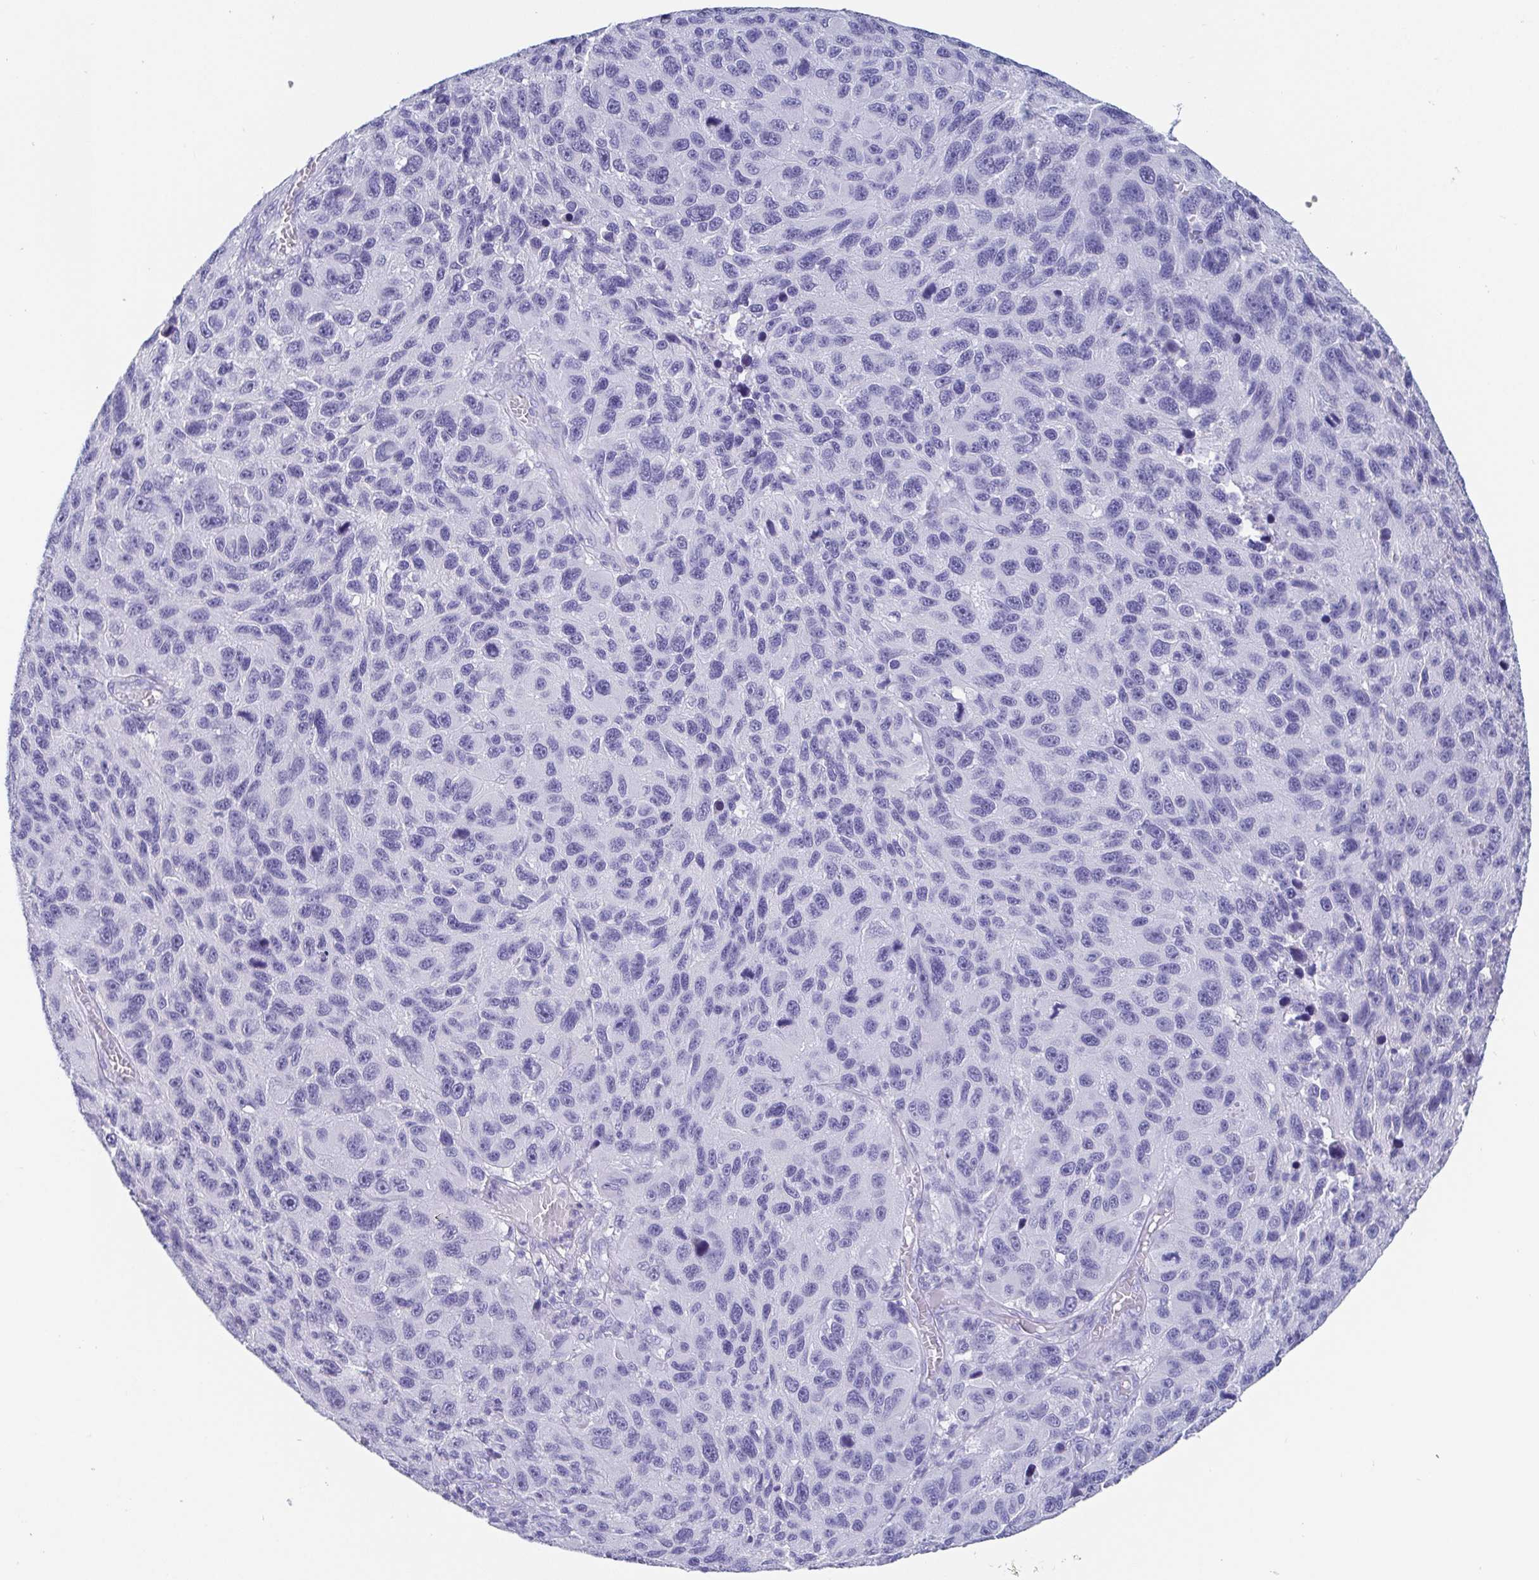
{"staining": {"intensity": "negative", "quantity": "none", "location": "none"}, "tissue": "melanoma", "cell_type": "Tumor cells", "image_type": "cancer", "snomed": [{"axis": "morphology", "description": "Malignant melanoma, NOS"}, {"axis": "topography", "description": "Skin"}], "caption": "Tumor cells show no significant protein staining in malignant melanoma.", "gene": "SCGN", "patient": {"sex": "male", "age": 53}}